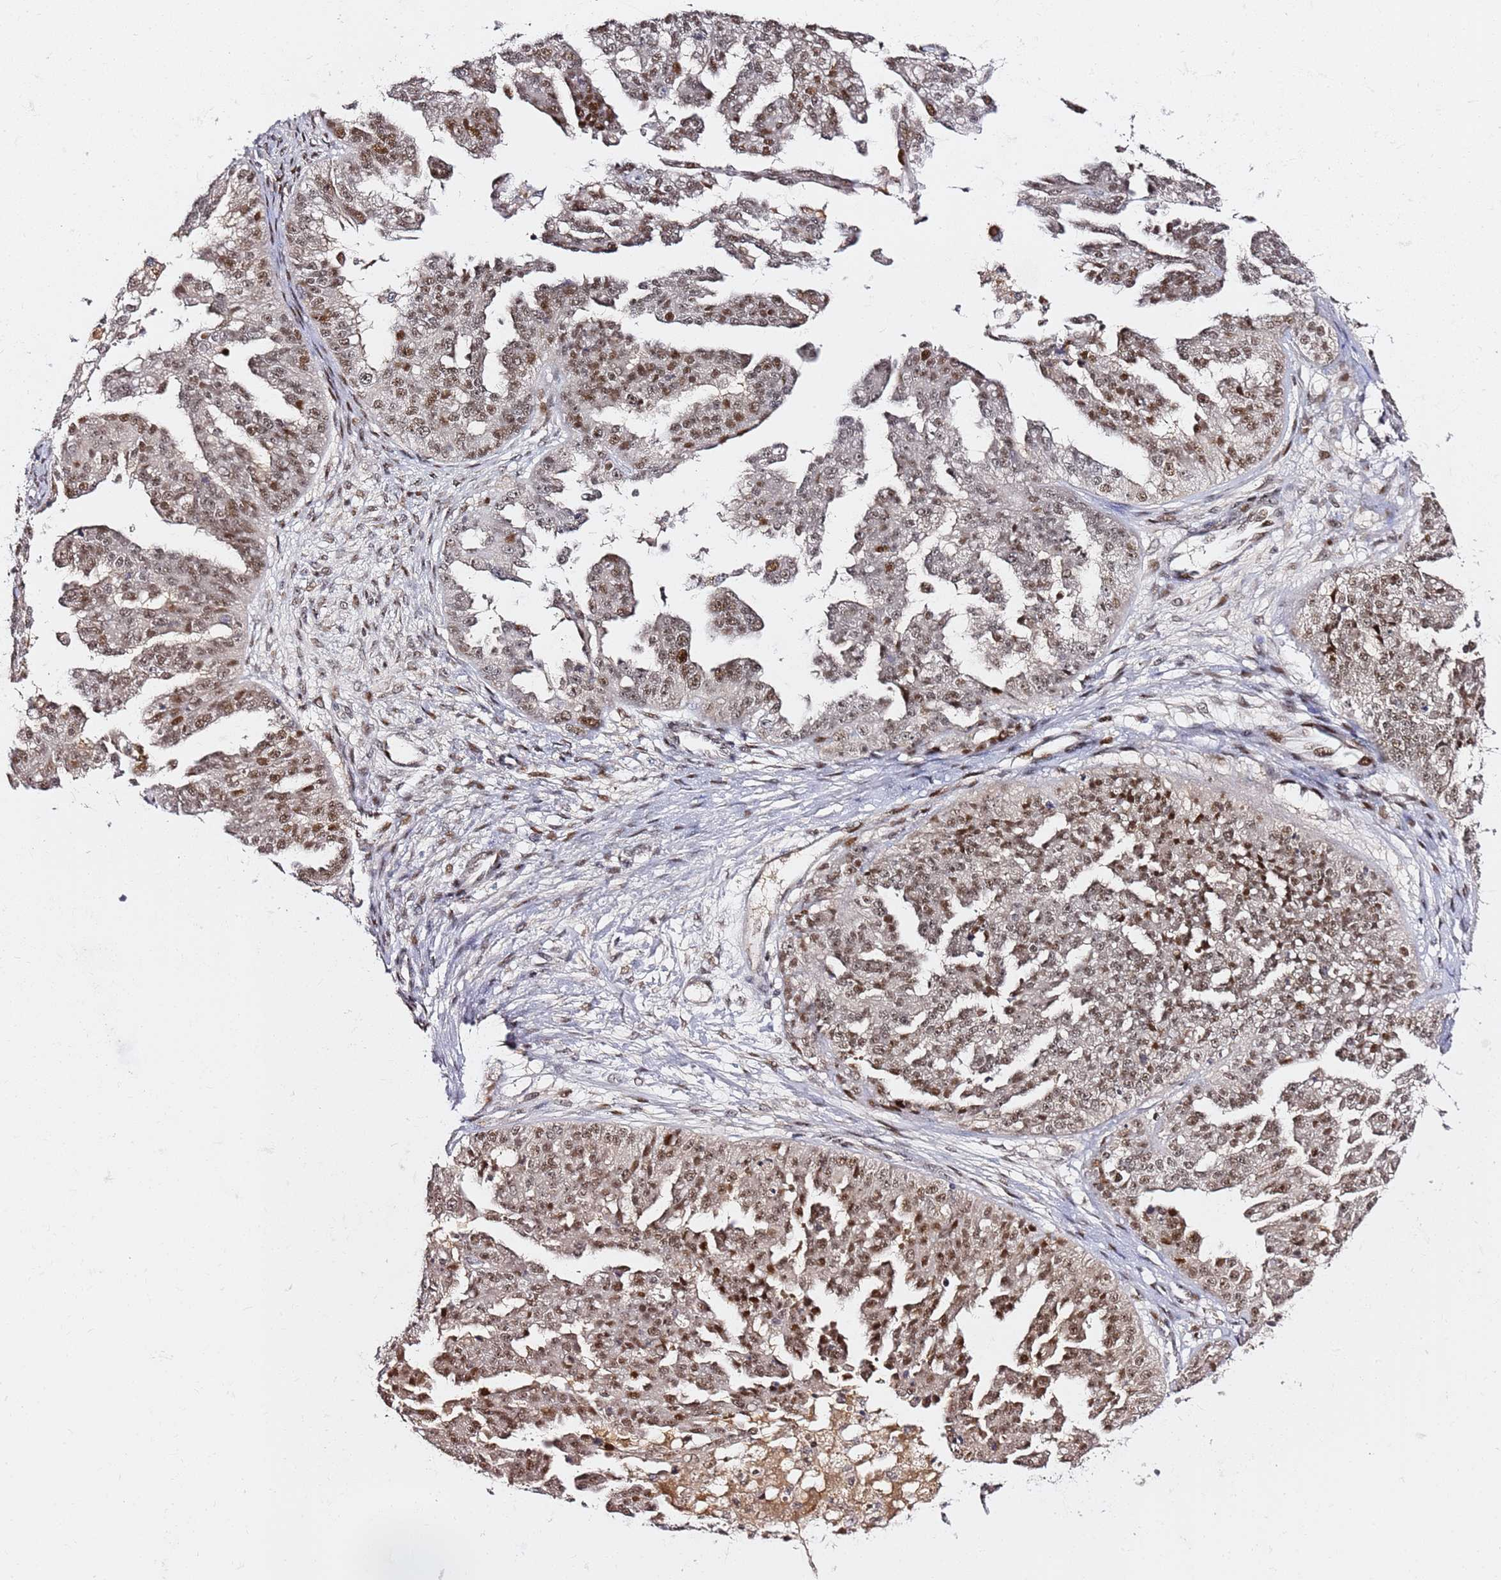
{"staining": {"intensity": "moderate", "quantity": ">75%", "location": "nuclear"}, "tissue": "ovarian cancer", "cell_type": "Tumor cells", "image_type": "cancer", "snomed": [{"axis": "morphology", "description": "Cystadenocarcinoma, serous, NOS"}, {"axis": "topography", "description": "Ovary"}], "caption": "Serous cystadenocarcinoma (ovarian) stained with DAB (3,3'-diaminobenzidine) immunohistochemistry demonstrates medium levels of moderate nuclear expression in approximately >75% of tumor cells.", "gene": "FCF1", "patient": {"sex": "female", "age": 58}}